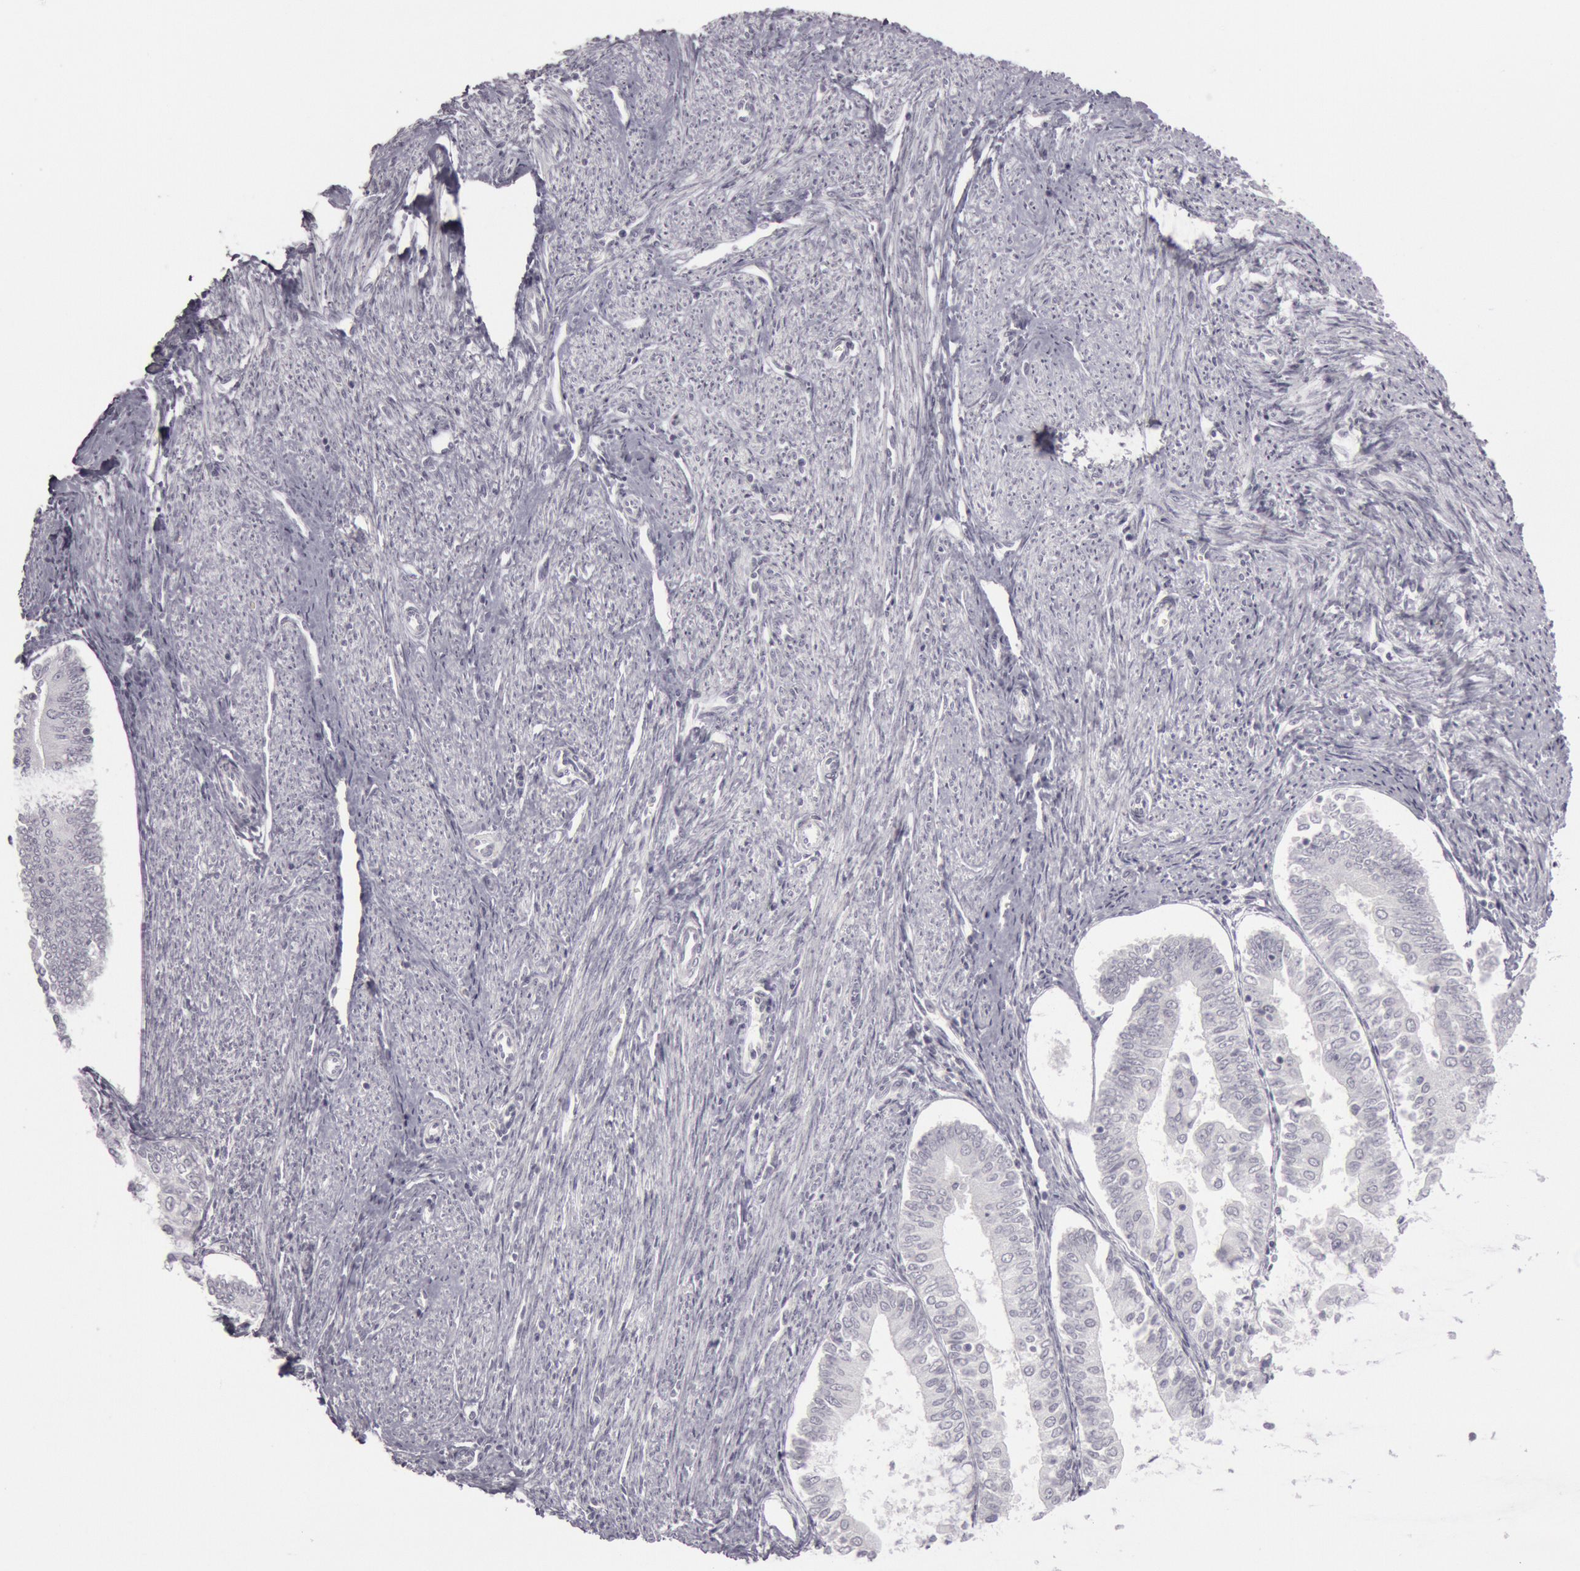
{"staining": {"intensity": "negative", "quantity": "none", "location": "none"}, "tissue": "endometrial cancer", "cell_type": "Tumor cells", "image_type": "cancer", "snomed": [{"axis": "morphology", "description": "Adenocarcinoma, NOS"}, {"axis": "topography", "description": "Endometrium"}], "caption": "This is an IHC histopathology image of human endometrial cancer. There is no expression in tumor cells.", "gene": "KRT16", "patient": {"sex": "female", "age": 75}}